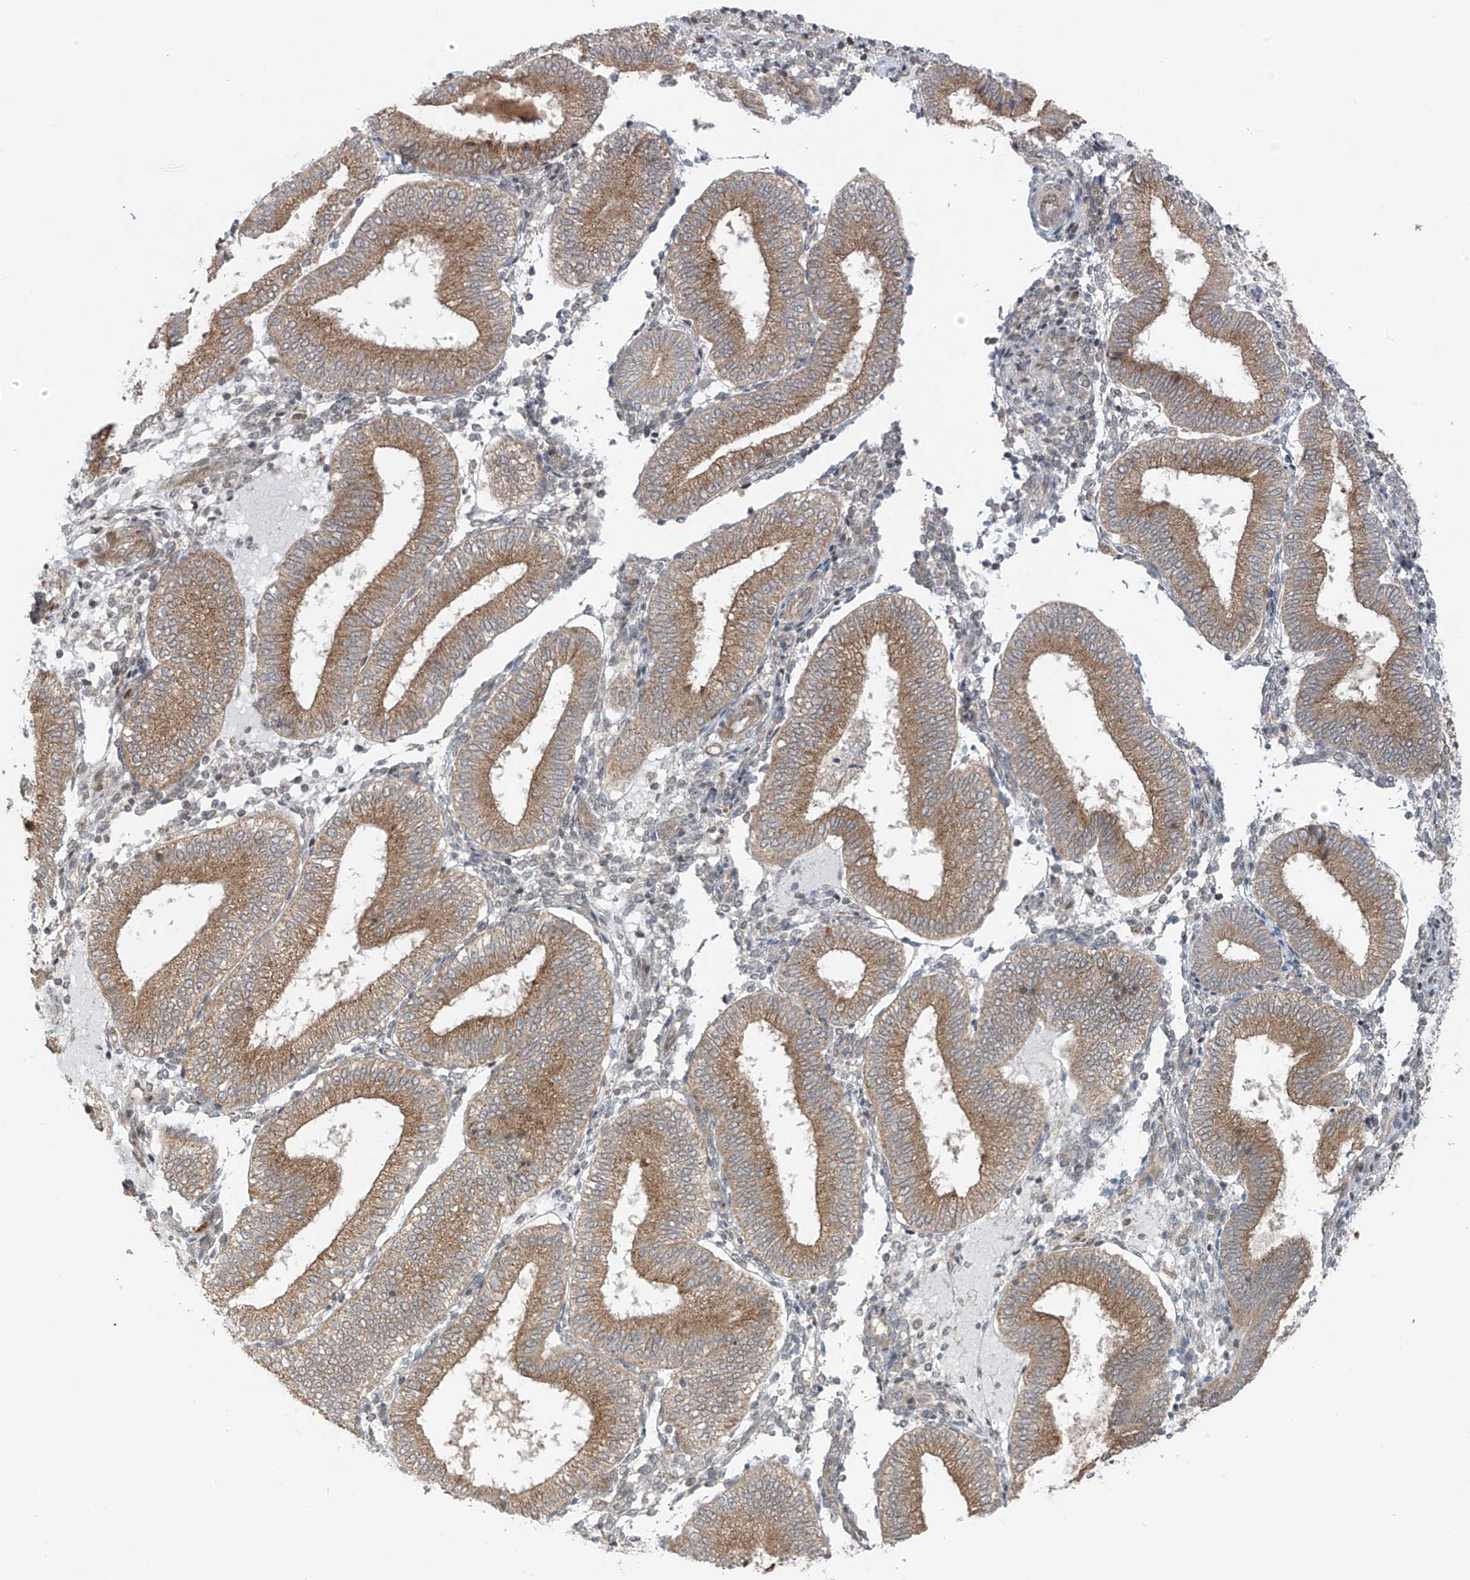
{"staining": {"intensity": "weak", "quantity": "25%-75%", "location": "cytoplasmic/membranous"}, "tissue": "endometrium", "cell_type": "Cells in endometrial stroma", "image_type": "normal", "snomed": [{"axis": "morphology", "description": "Normal tissue, NOS"}, {"axis": "topography", "description": "Endometrium"}], "caption": "Protein expression analysis of benign endometrium shows weak cytoplasmic/membranous staining in approximately 25%-75% of cells in endometrial stroma.", "gene": "PDE11A", "patient": {"sex": "female", "age": 39}}